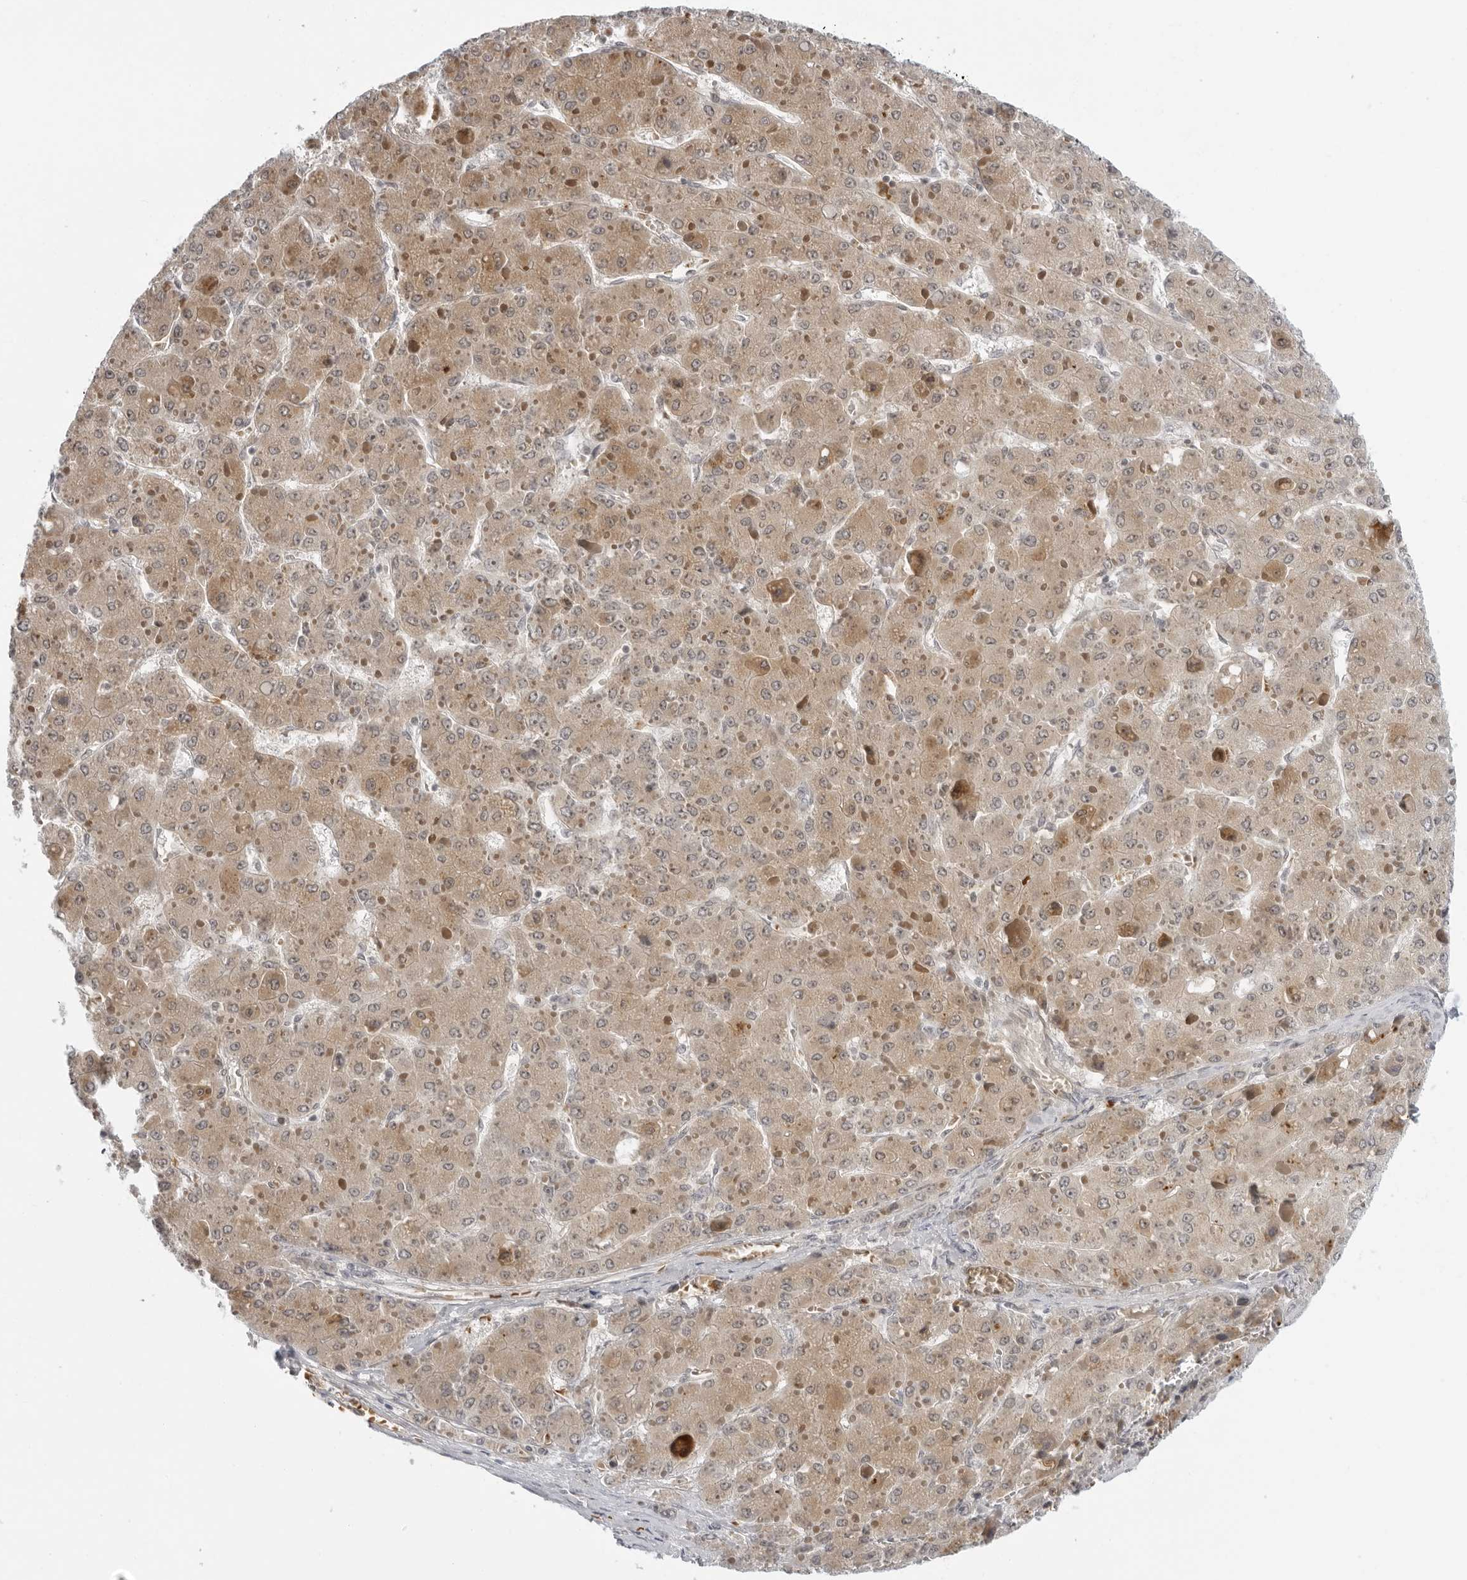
{"staining": {"intensity": "moderate", "quantity": ">75%", "location": "cytoplasmic/membranous"}, "tissue": "liver cancer", "cell_type": "Tumor cells", "image_type": "cancer", "snomed": [{"axis": "morphology", "description": "Carcinoma, Hepatocellular, NOS"}, {"axis": "topography", "description": "Liver"}], "caption": "Protein staining demonstrates moderate cytoplasmic/membranous staining in approximately >75% of tumor cells in liver hepatocellular carcinoma. (IHC, brightfield microscopy, high magnification).", "gene": "SUGCT", "patient": {"sex": "female", "age": 73}}